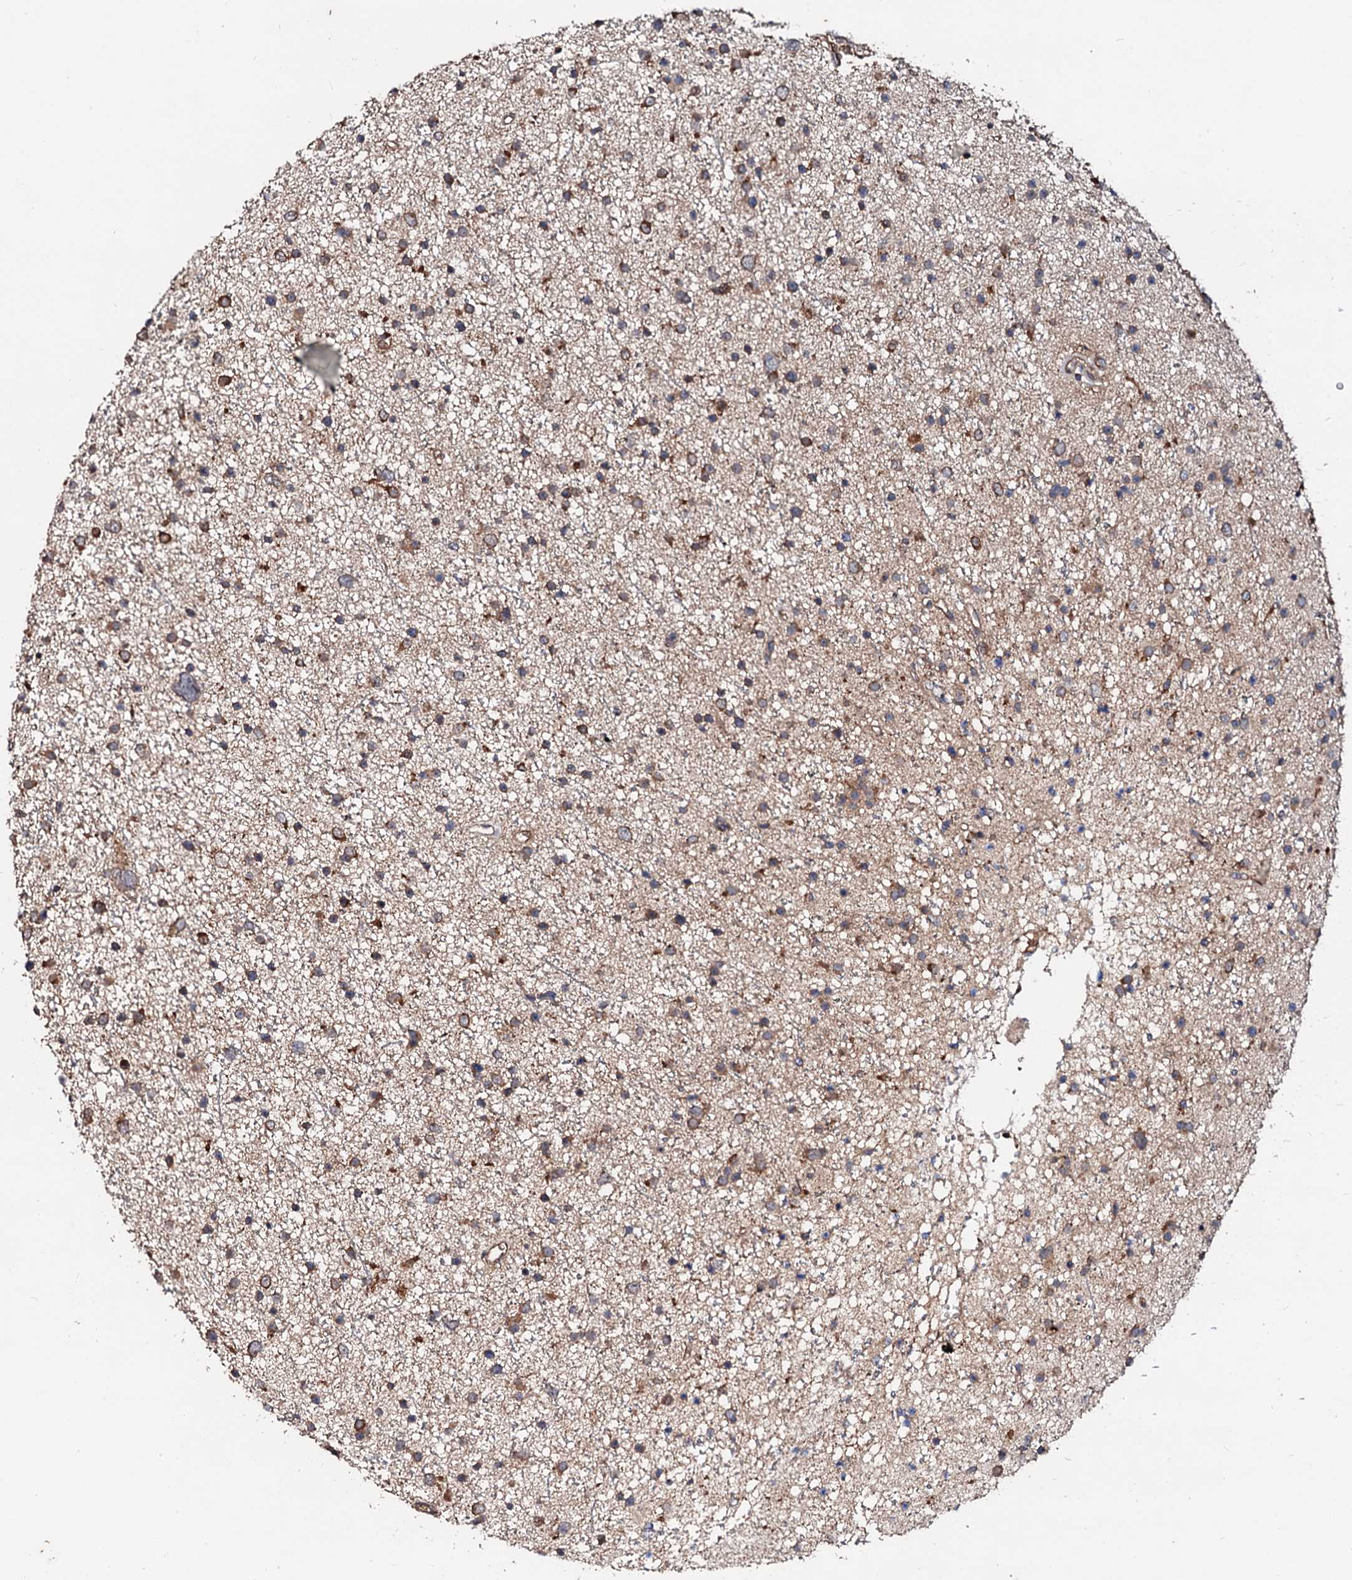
{"staining": {"intensity": "moderate", "quantity": ">75%", "location": "cytoplasmic/membranous"}, "tissue": "glioma", "cell_type": "Tumor cells", "image_type": "cancer", "snomed": [{"axis": "morphology", "description": "Glioma, malignant, Low grade"}, {"axis": "topography", "description": "Cerebral cortex"}], "caption": "About >75% of tumor cells in malignant glioma (low-grade) display moderate cytoplasmic/membranous protein positivity as visualized by brown immunohistochemical staining.", "gene": "EXTL1", "patient": {"sex": "female", "age": 39}}